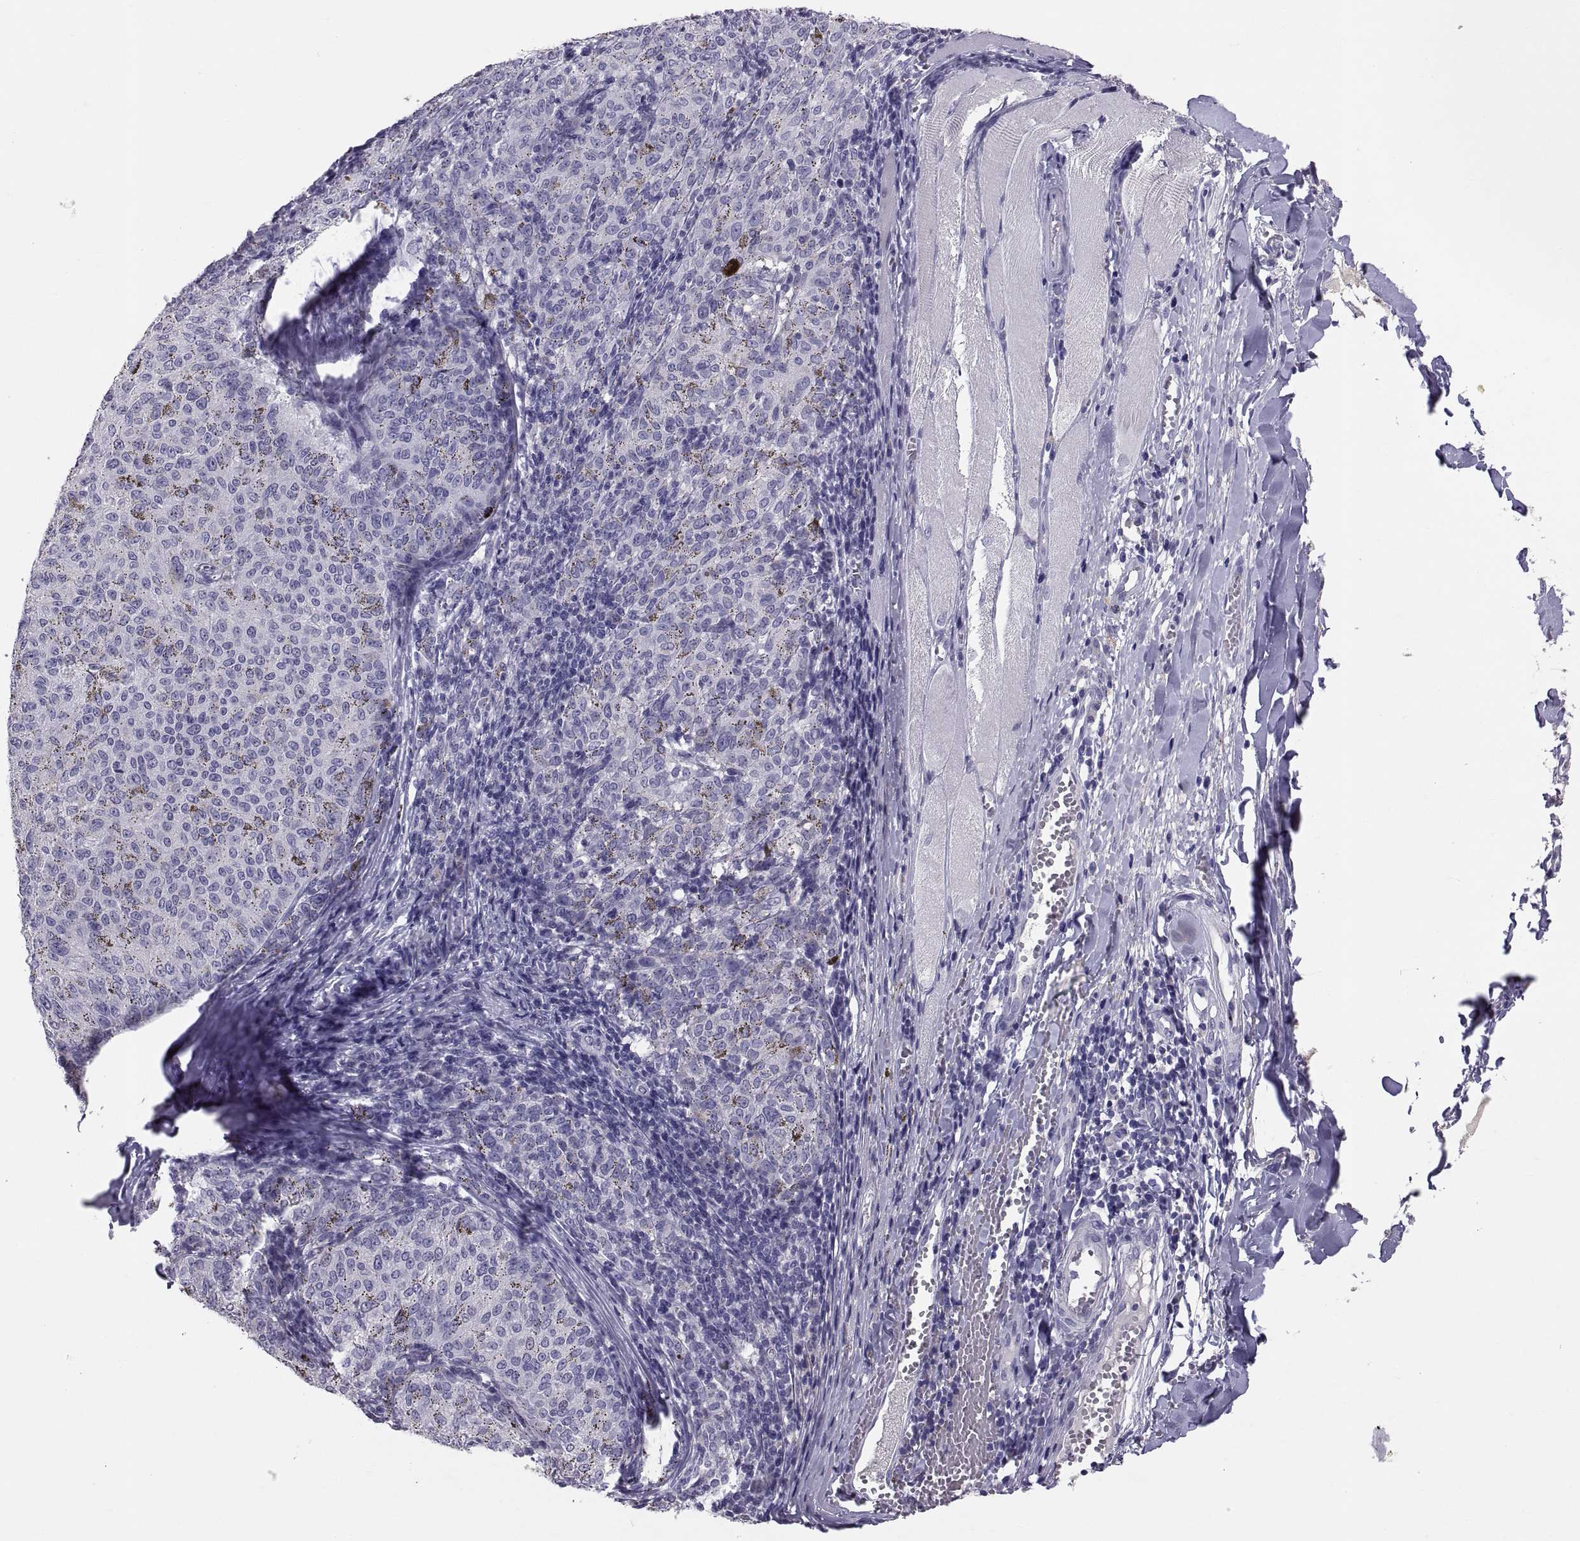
{"staining": {"intensity": "negative", "quantity": "none", "location": "none"}, "tissue": "melanoma", "cell_type": "Tumor cells", "image_type": "cancer", "snomed": [{"axis": "morphology", "description": "Malignant melanoma, NOS"}, {"axis": "topography", "description": "Skin"}], "caption": "The histopathology image demonstrates no significant positivity in tumor cells of melanoma.", "gene": "PTN", "patient": {"sex": "female", "age": 72}}